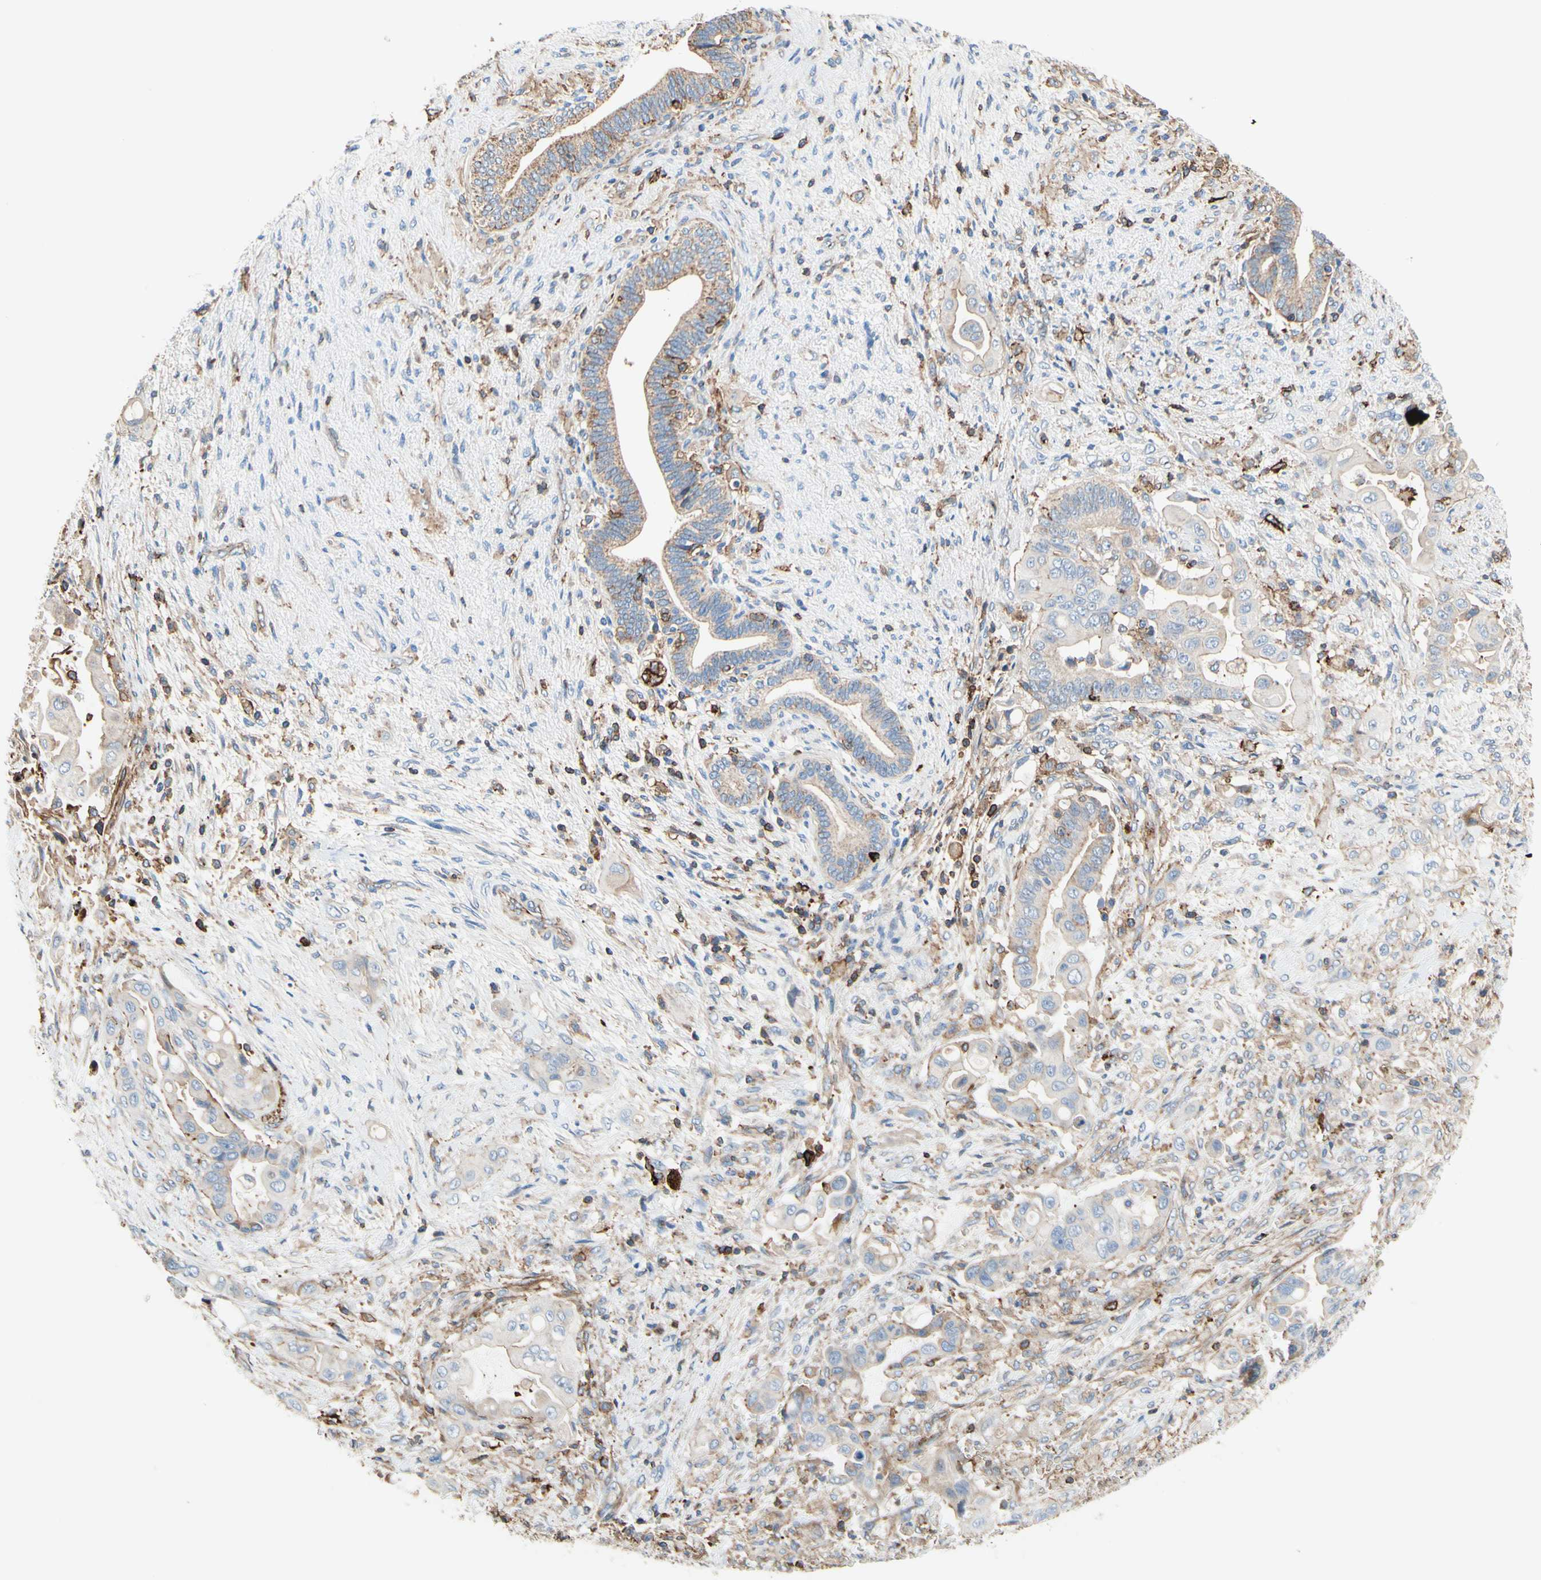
{"staining": {"intensity": "weak", "quantity": "25%-75%", "location": "cytoplasmic/membranous"}, "tissue": "liver cancer", "cell_type": "Tumor cells", "image_type": "cancer", "snomed": [{"axis": "morphology", "description": "Cholangiocarcinoma"}, {"axis": "topography", "description": "Liver"}], "caption": "Cholangiocarcinoma (liver) stained with a protein marker displays weak staining in tumor cells.", "gene": "SEMA4C", "patient": {"sex": "female", "age": 61}}